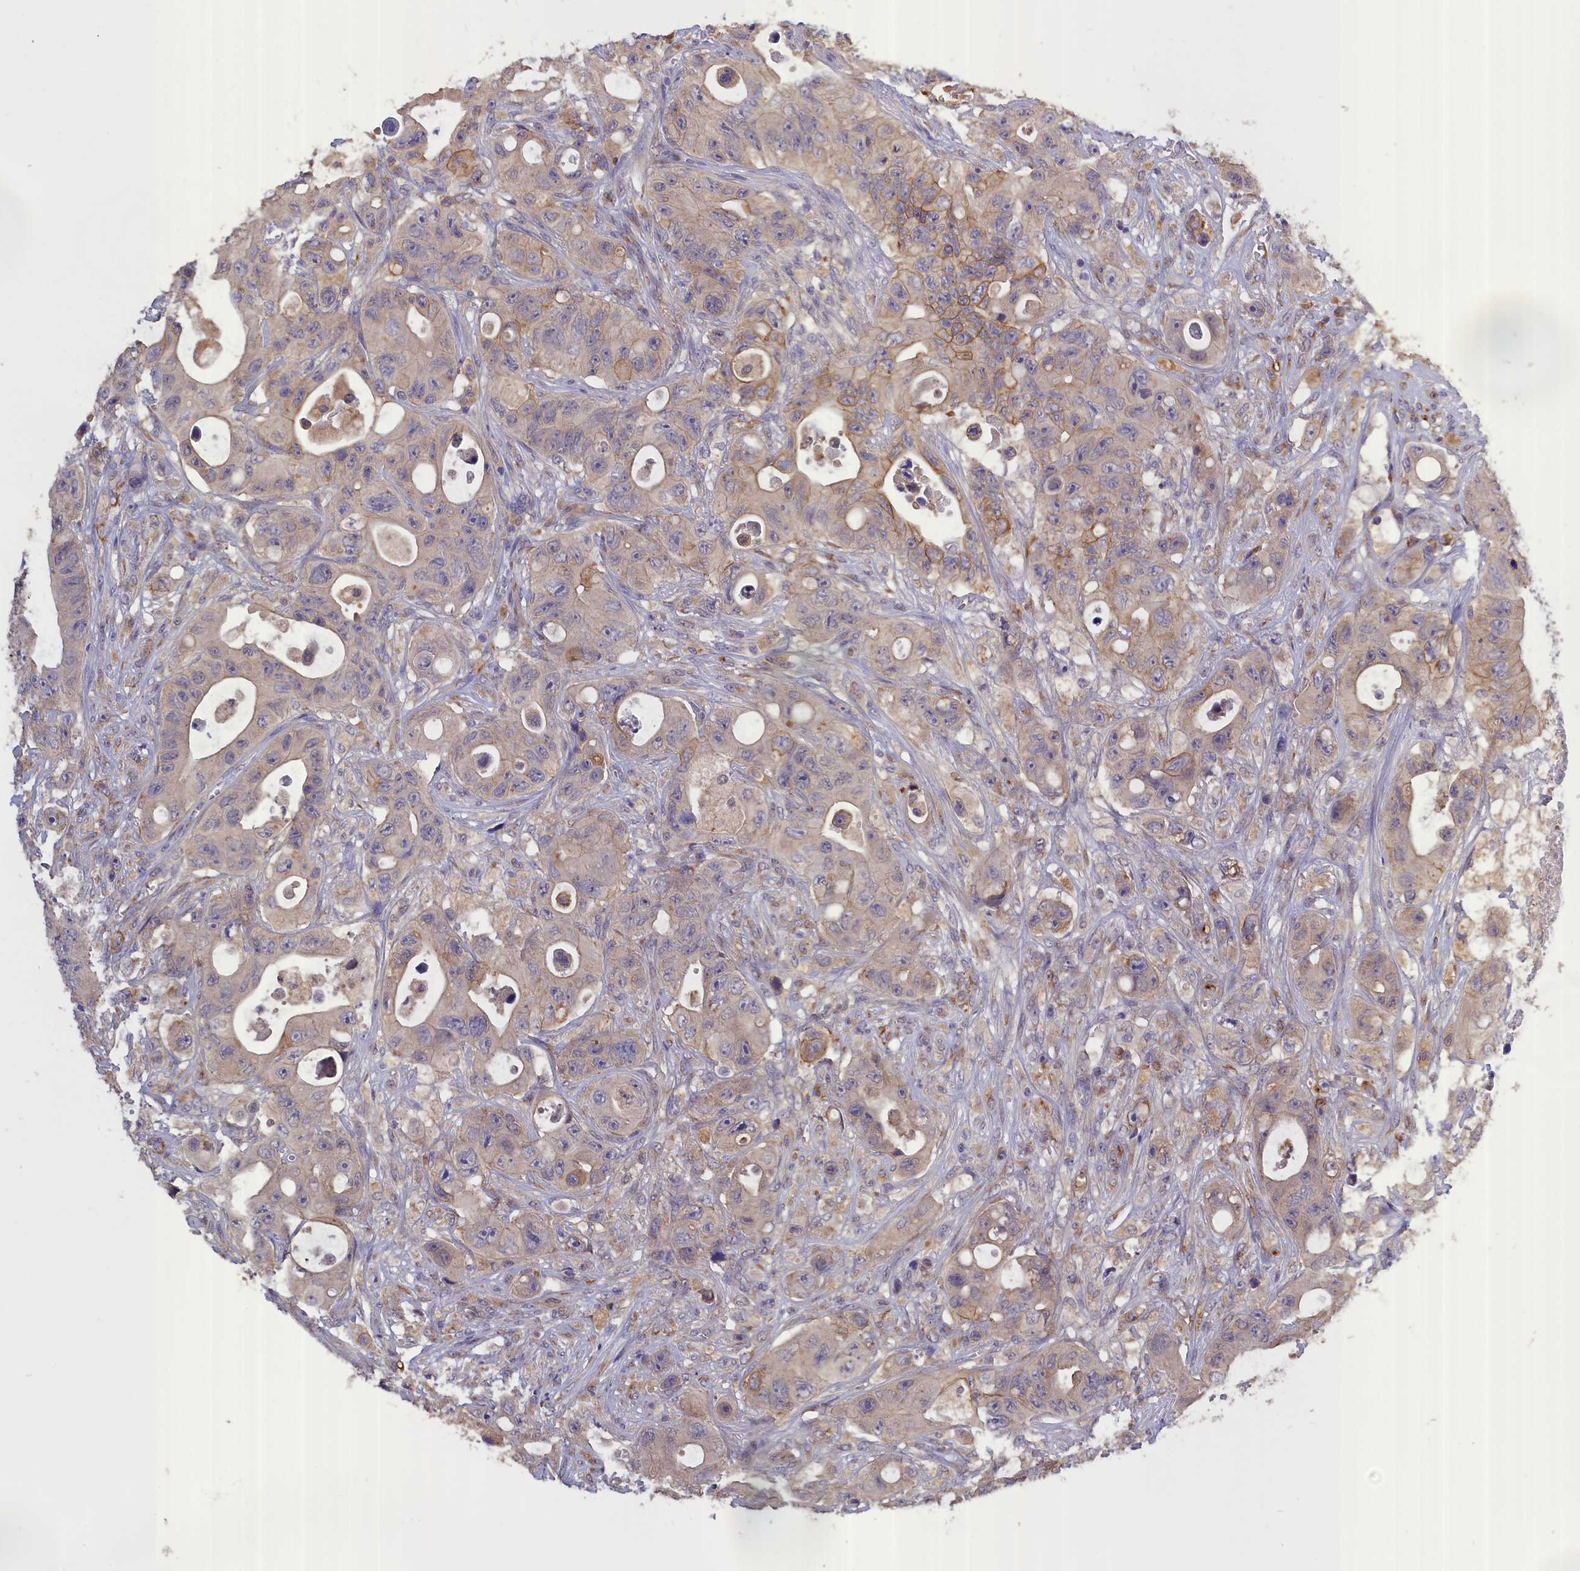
{"staining": {"intensity": "weak", "quantity": "<25%", "location": "cytoplasmic/membranous"}, "tissue": "colorectal cancer", "cell_type": "Tumor cells", "image_type": "cancer", "snomed": [{"axis": "morphology", "description": "Adenocarcinoma, NOS"}, {"axis": "topography", "description": "Colon"}], "caption": "Colorectal cancer (adenocarcinoma) stained for a protein using immunohistochemistry (IHC) reveals no expression tumor cells.", "gene": "COL19A1", "patient": {"sex": "female", "age": 46}}